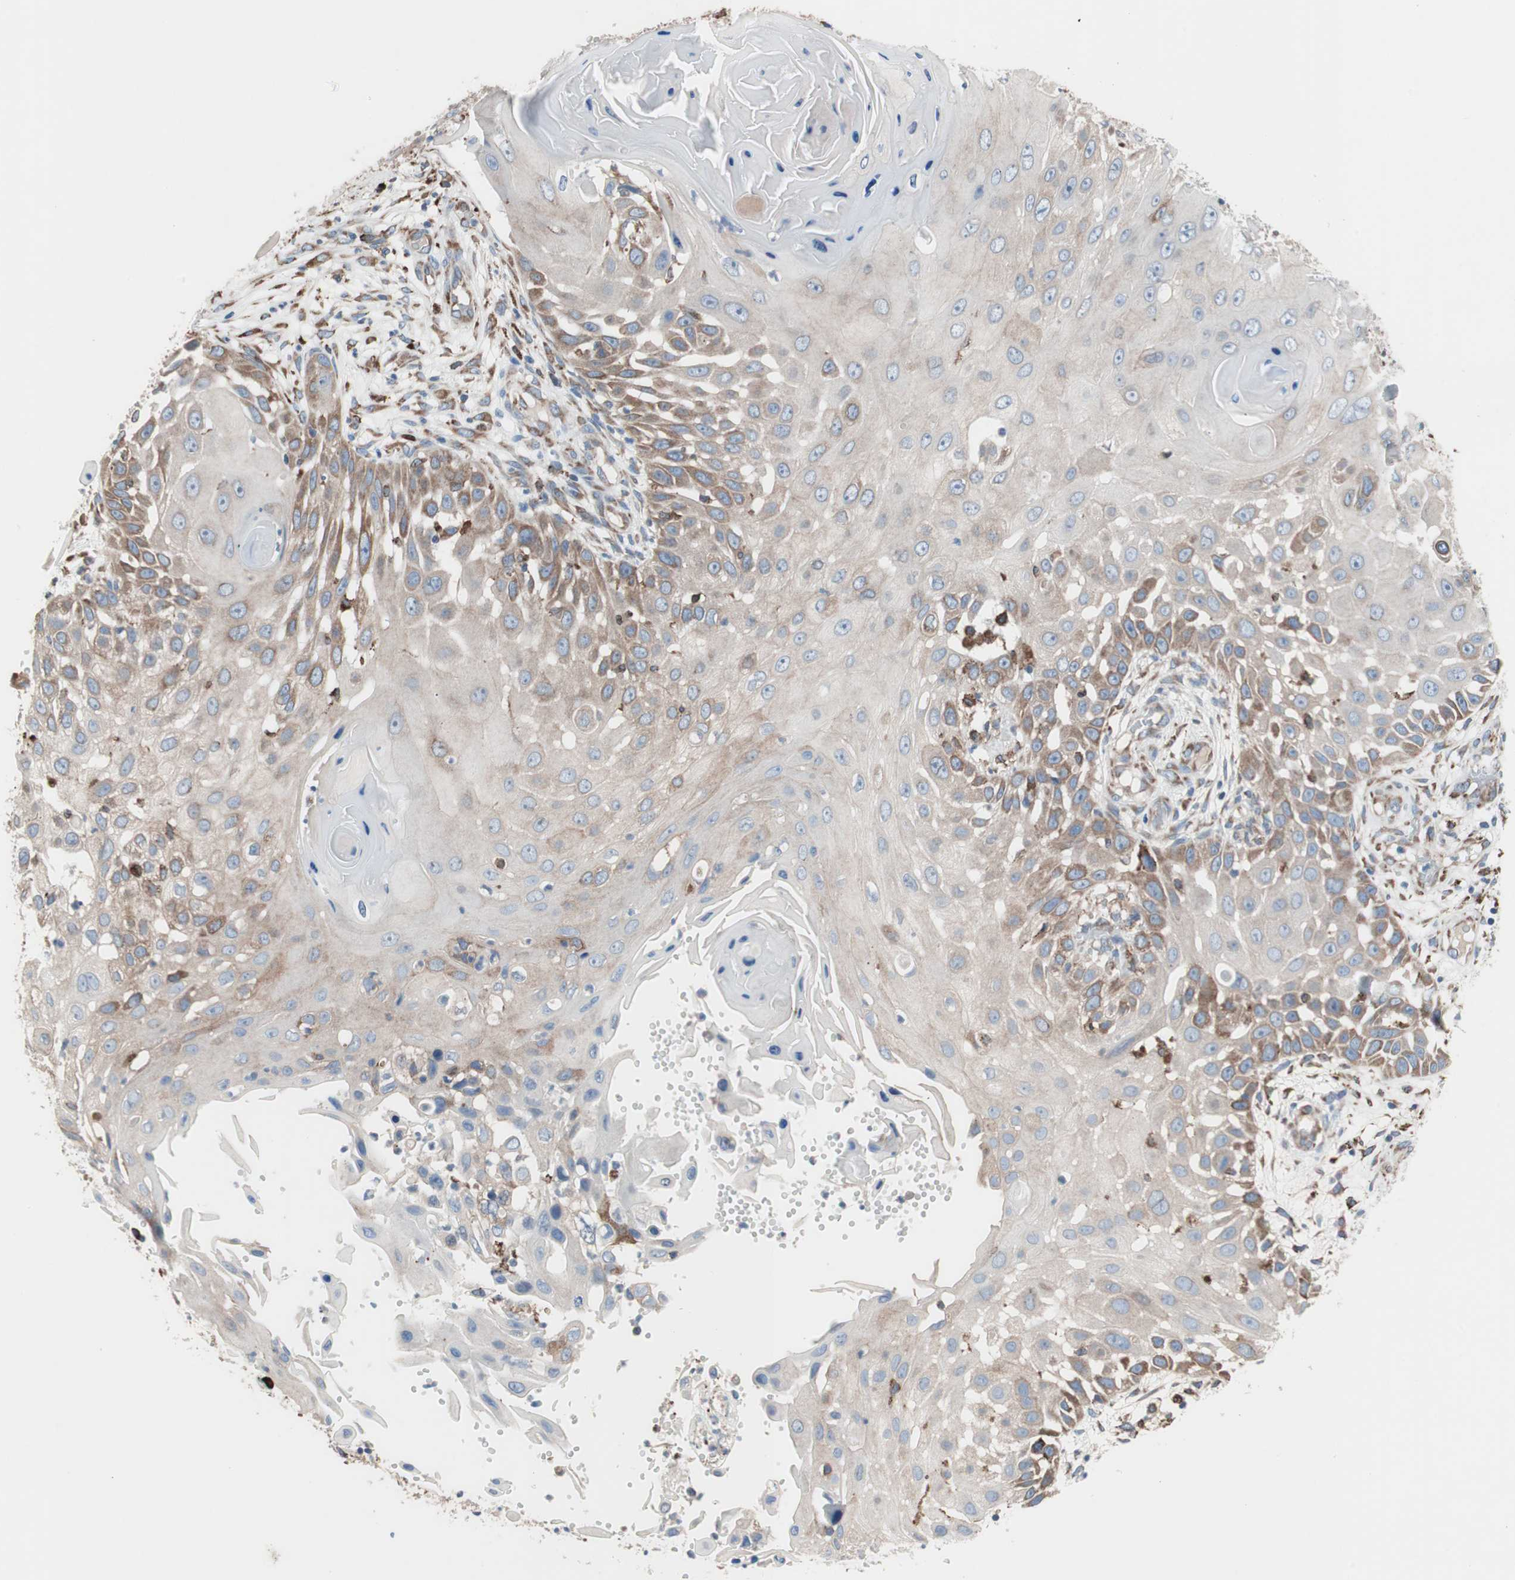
{"staining": {"intensity": "moderate", "quantity": "25%-75%", "location": "cytoplasmic/membranous"}, "tissue": "skin cancer", "cell_type": "Tumor cells", "image_type": "cancer", "snomed": [{"axis": "morphology", "description": "Squamous cell carcinoma, NOS"}, {"axis": "topography", "description": "Skin"}], "caption": "An immunohistochemistry histopathology image of neoplastic tissue is shown. Protein staining in brown highlights moderate cytoplasmic/membranous positivity in skin squamous cell carcinoma within tumor cells. Ihc stains the protein in brown and the nuclei are stained blue.", "gene": "SLC27A4", "patient": {"sex": "female", "age": 44}}